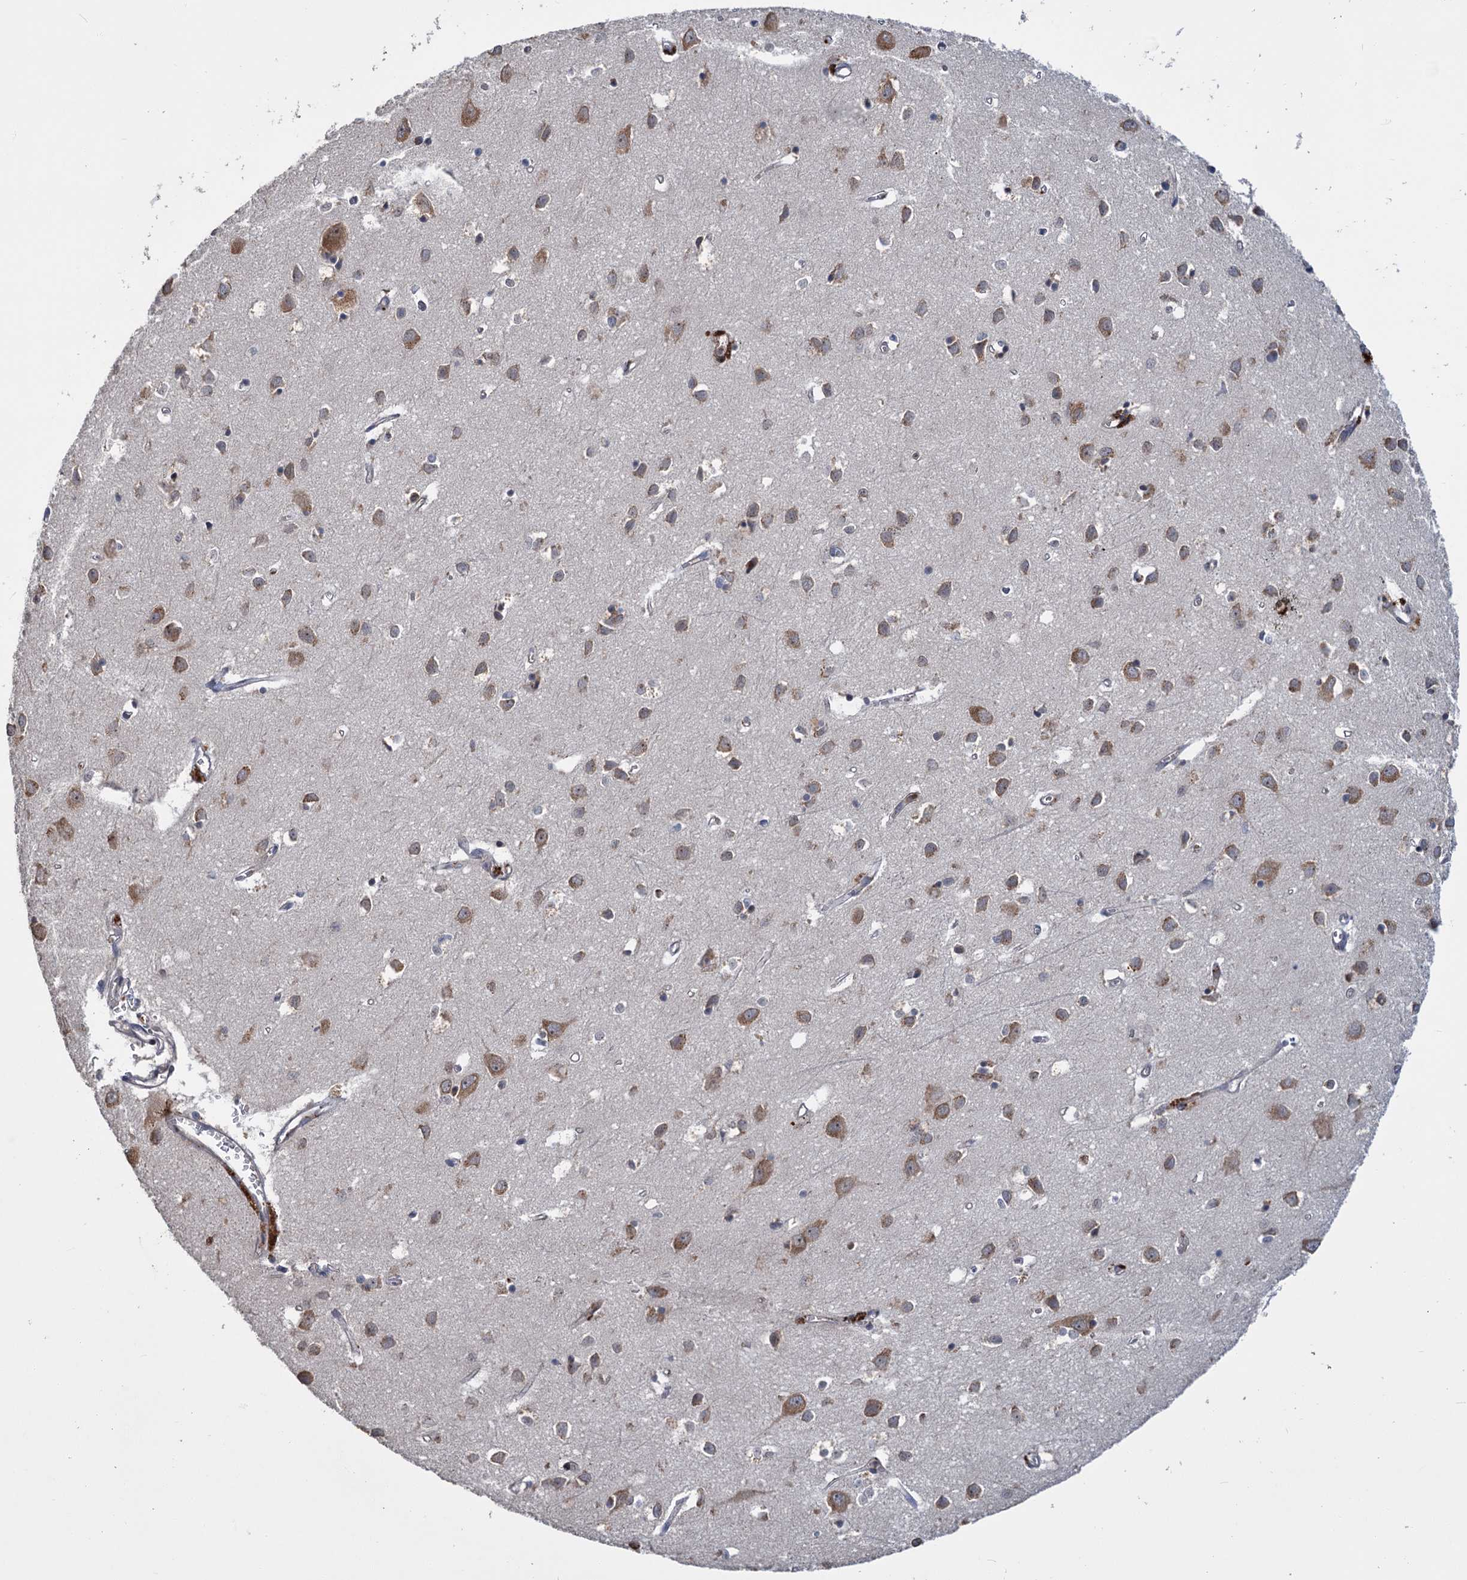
{"staining": {"intensity": "moderate", "quantity": ">75%", "location": "cytoplasmic/membranous"}, "tissue": "cerebral cortex", "cell_type": "Endothelial cells", "image_type": "normal", "snomed": [{"axis": "morphology", "description": "Normal tissue, NOS"}, {"axis": "topography", "description": "Cerebral cortex"}], "caption": "This histopathology image demonstrates immunohistochemistry (IHC) staining of unremarkable human cerebral cortex, with medium moderate cytoplasmic/membranous expression in about >75% of endothelial cells.", "gene": "KANSL2", "patient": {"sex": "female", "age": 64}}